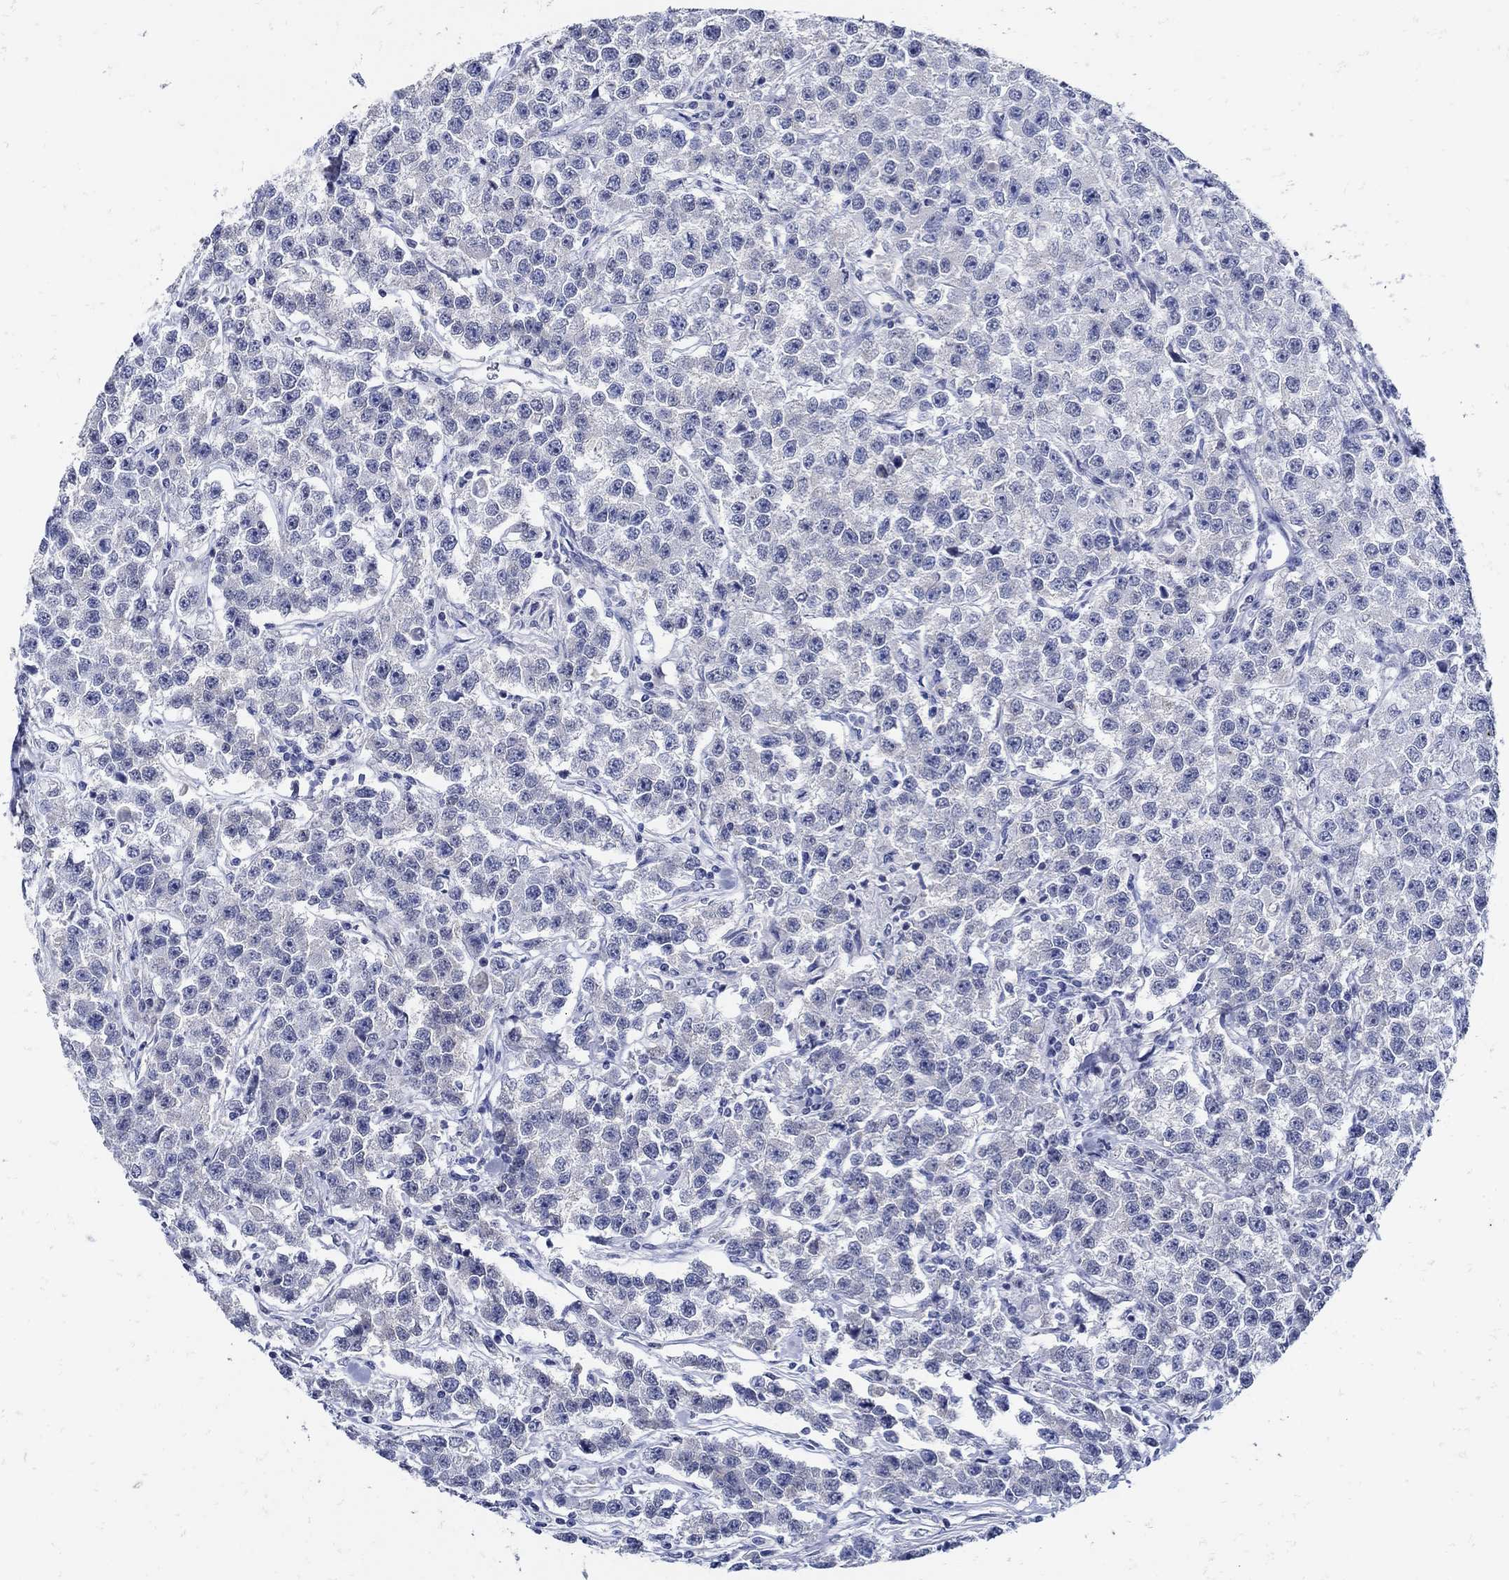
{"staining": {"intensity": "negative", "quantity": "none", "location": "none"}, "tissue": "testis cancer", "cell_type": "Tumor cells", "image_type": "cancer", "snomed": [{"axis": "morphology", "description": "Seminoma, NOS"}, {"axis": "topography", "description": "Testis"}], "caption": "DAB immunohistochemical staining of human testis cancer displays no significant staining in tumor cells. Nuclei are stained in blue.", "gene": "NOS1", "patient": {"sex": "male", "age": 59}}